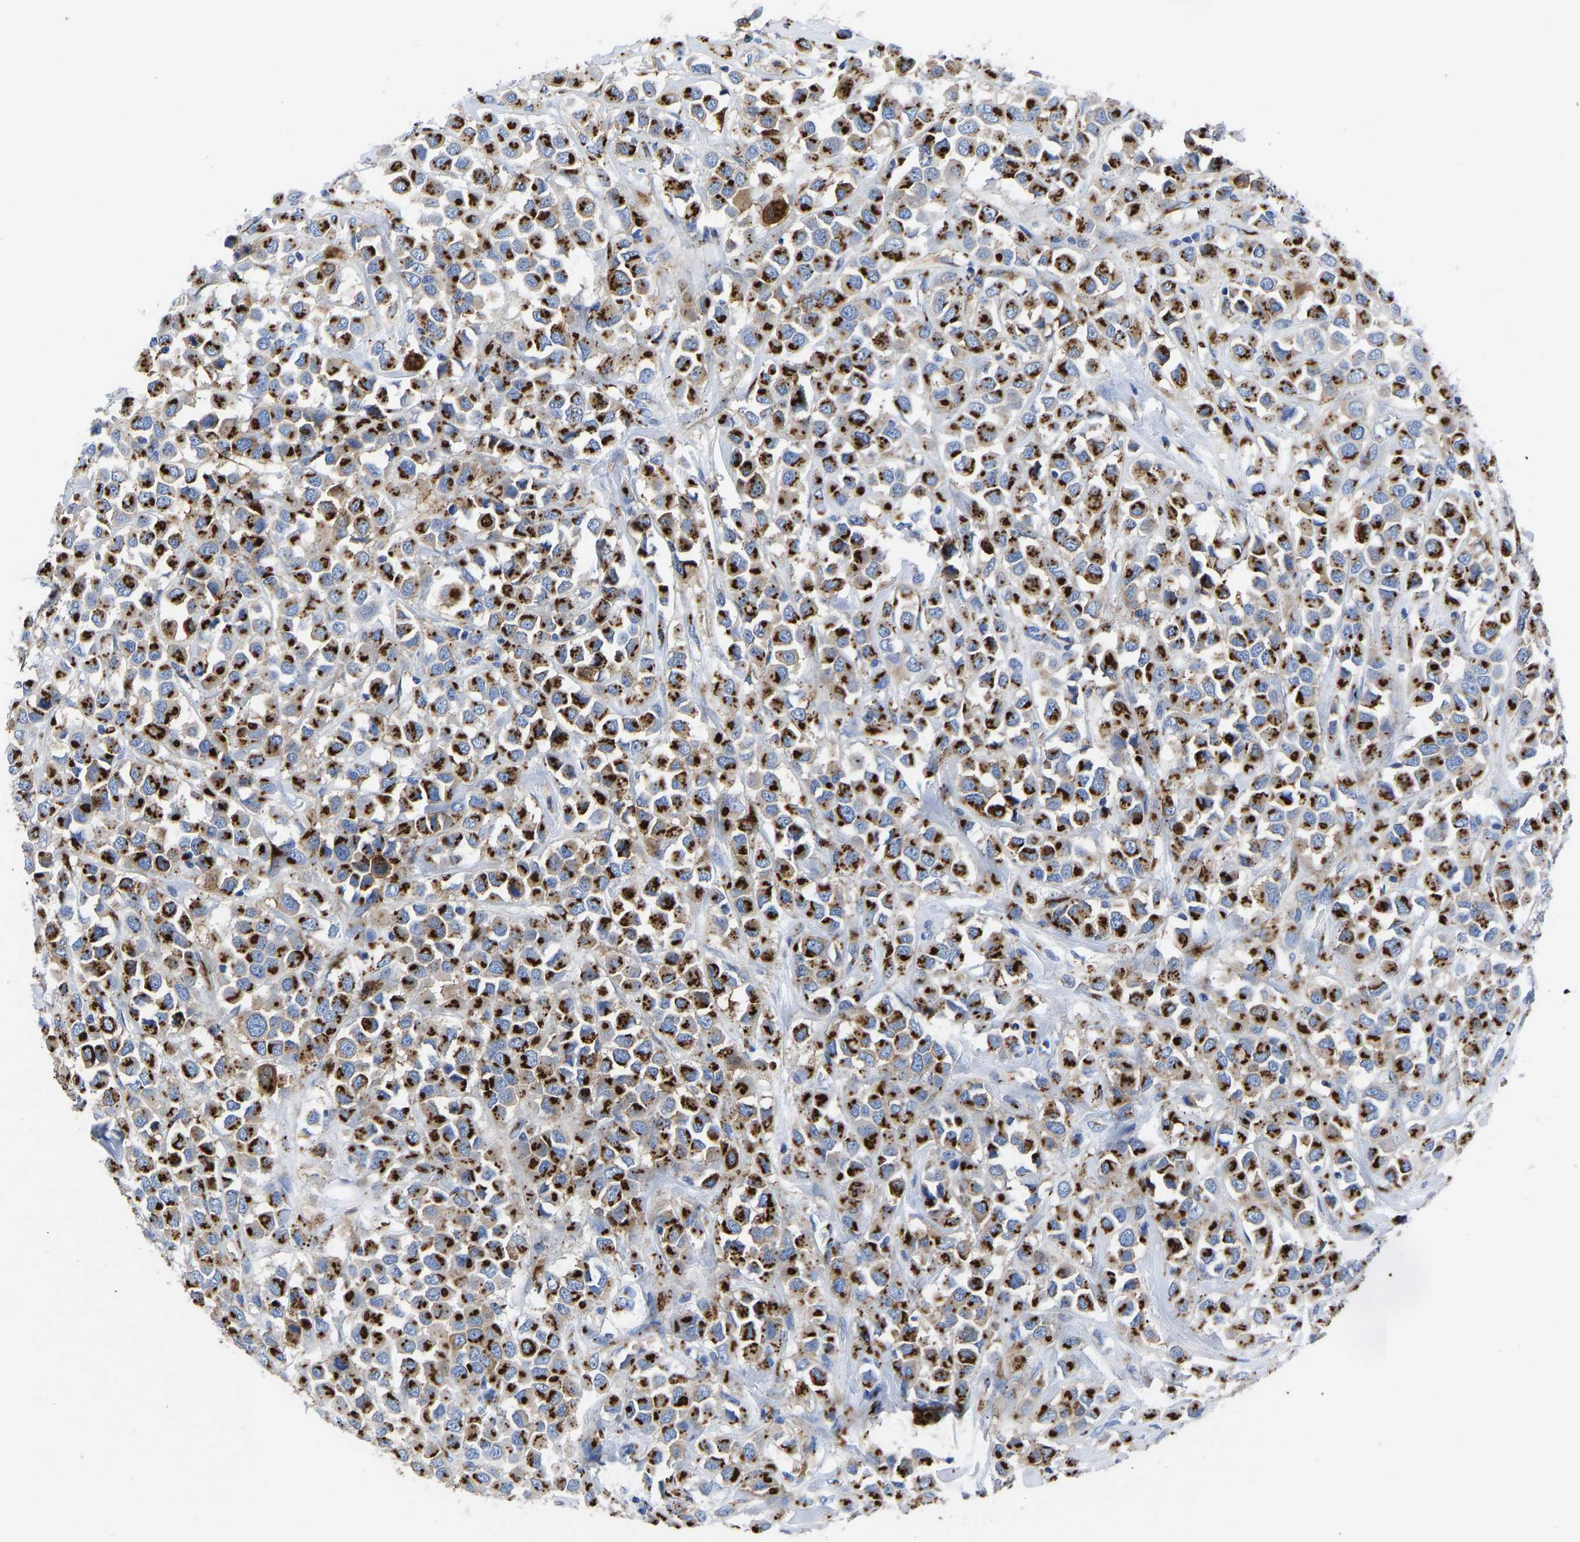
{"staining": {"intensity": "strong", "quantity": ">75%", "location": "cytoplasmic/membranous"}, "tissue": "breast cancer", "cell_type": "Tumor cells", "image_type": "cancer", "snomed": [{"axis": "morphology", "description": "Duct carcinoma"}, {"axis": "topography", "description": "Breast"}], "caption": "There is high levels of strong cytoplasmic/membranous positivity in tumor cells of breast cancer, as demonstrated by immunohistochemical staining (brown color).", "gene": "TMEM87A", "patient": {"sex": "female", "age": 61}}